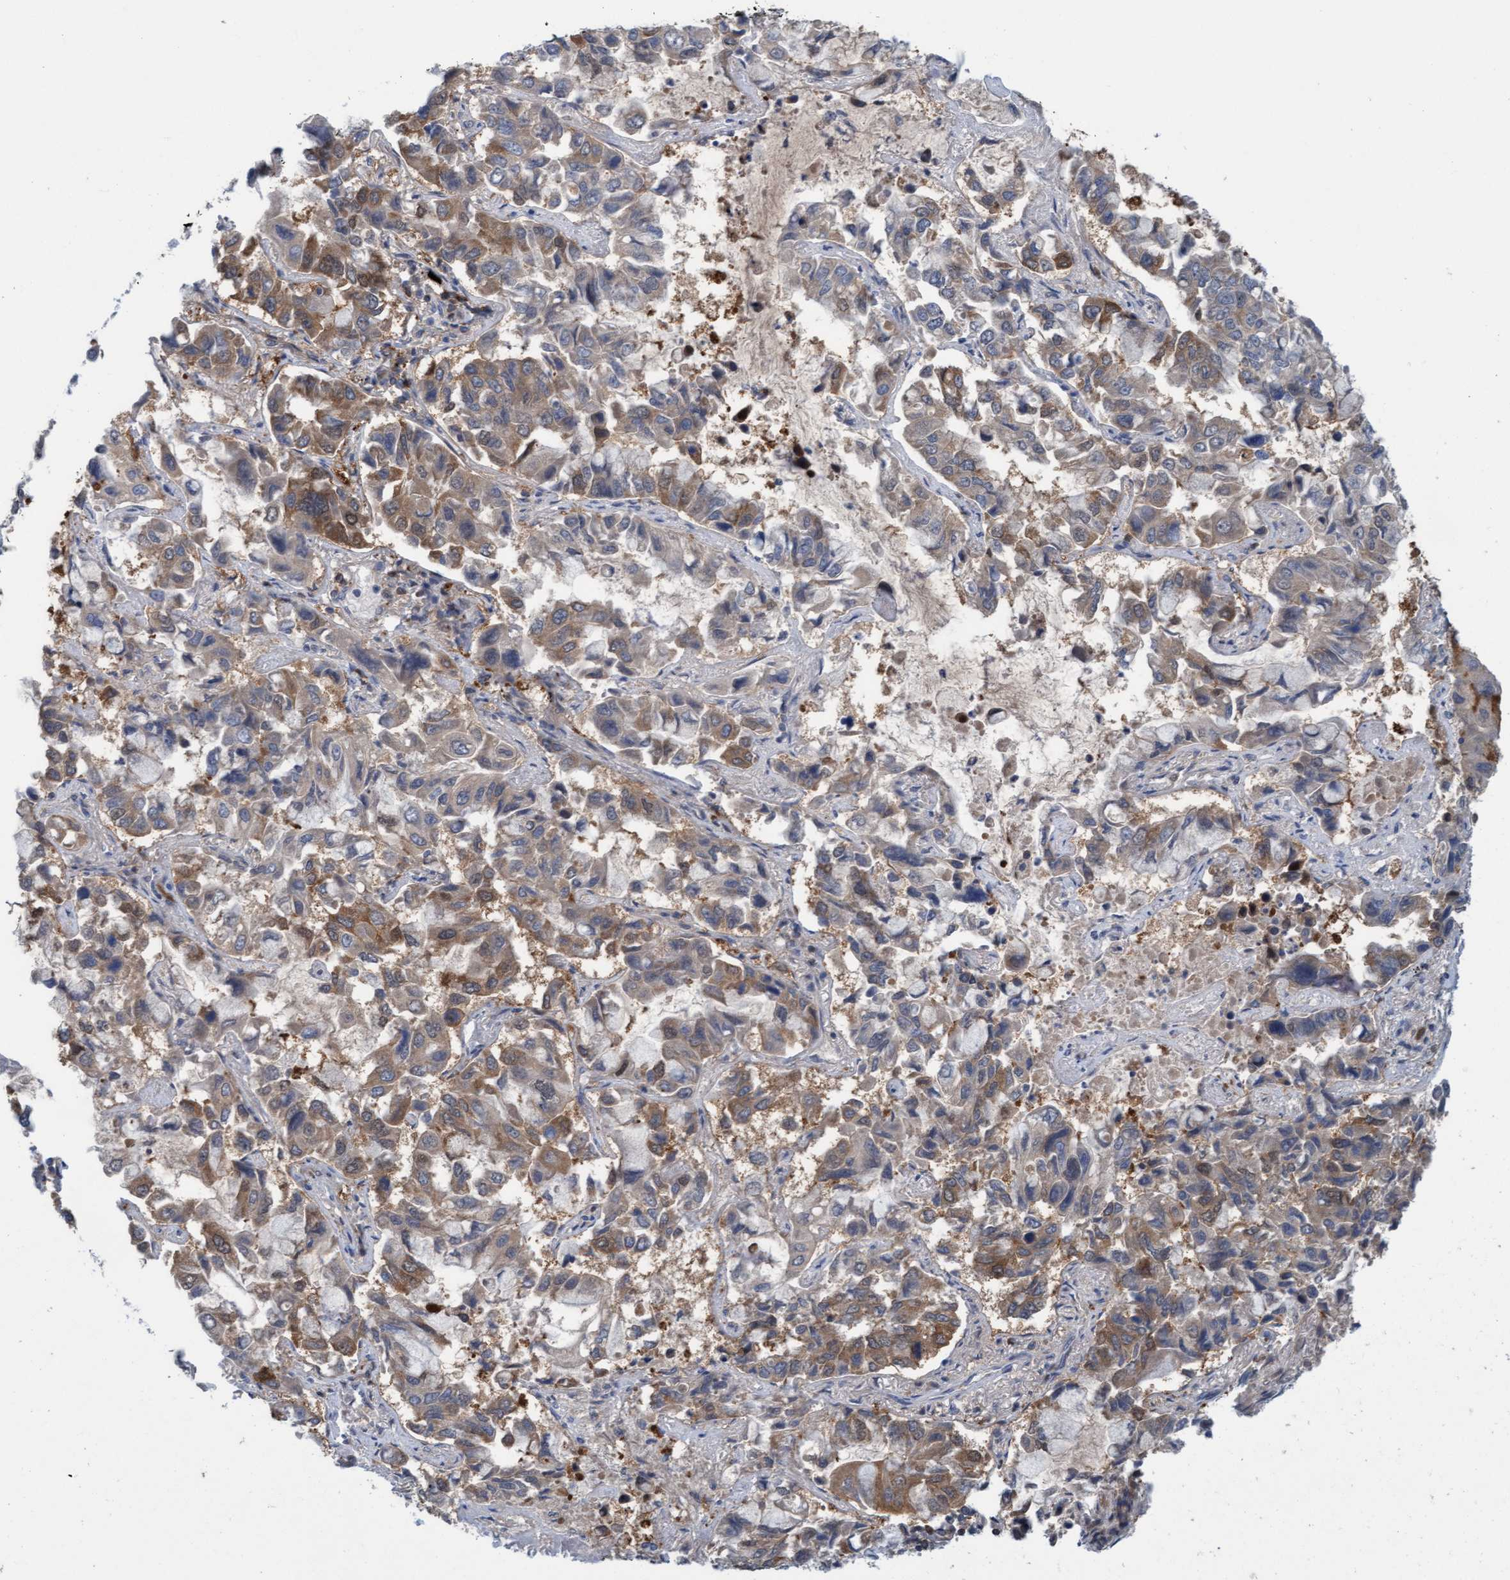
{"staining": {"intensity": "moderate", "quantity": "<25%", "location": "cytoplasmic/membranous"}, "tissue": "lung cancer", "cell_type": "Tumor cells", "image_type": "cancer", "snomed": [{"axis": "morphology", "description": "Adenocarcinoma, NOS"}, {"axis": "topography", "description": "Lung"}], "caption": "Immunohistochemical staining of lung cancer shows low levels of moderate cytoplasmic/membranous protein staining in about <25% of tumor cells. The protein of interest is shown in brown color, while the nuclei are stained blue.", "gene": "KLHL25", "patient": {"sex": "male", "age": 64}}